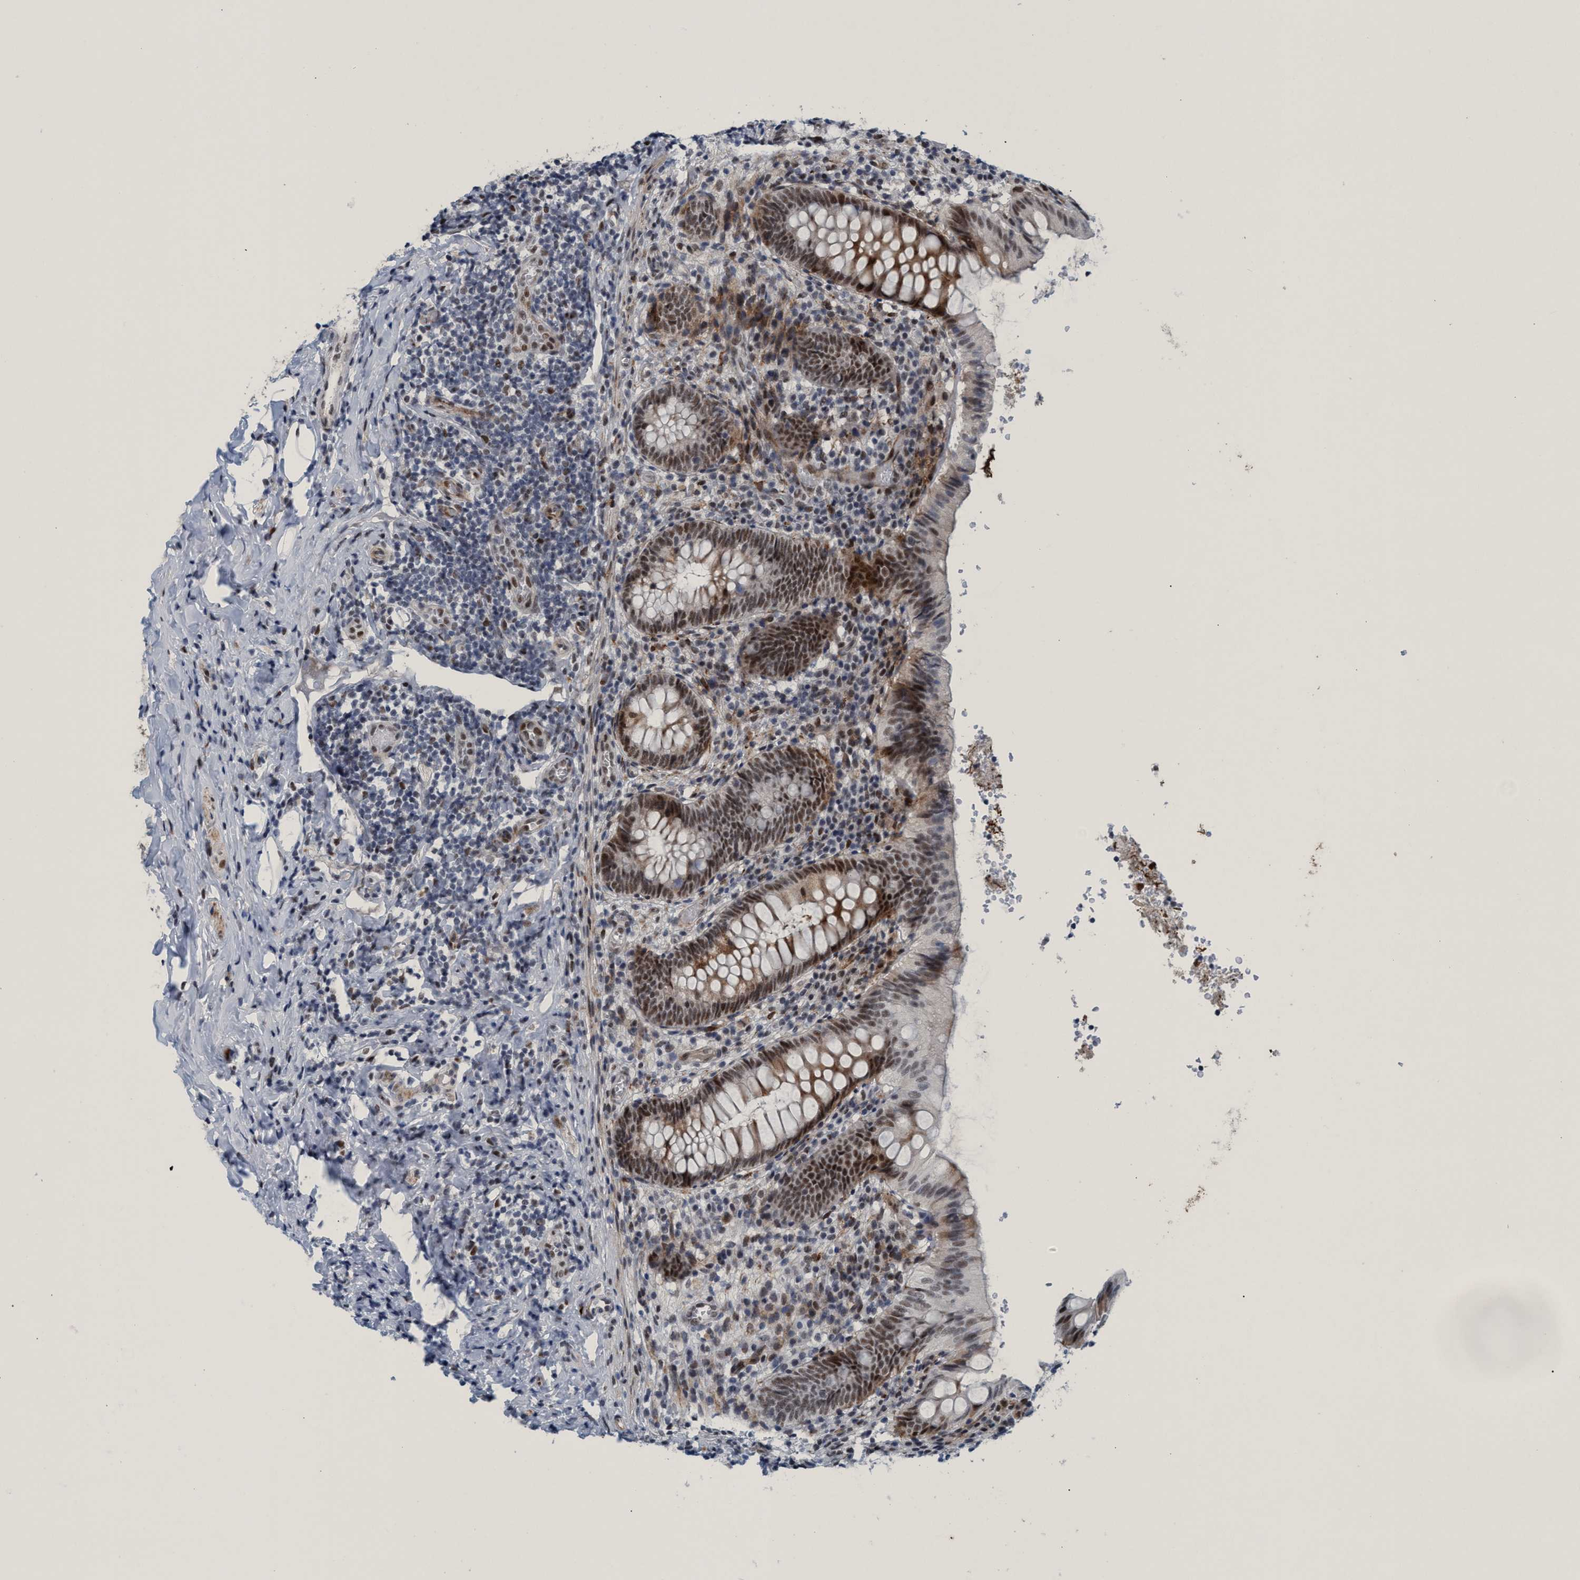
{"staining": {"intensity": "moderate", "quantity": ">75%", "location": "nuclear"}, "tissue": "appendix", "cell_type": "Glandular cells", "image_type": "normal", "snomed": [{"axis": "morphology", "description": "Normal tissue, NOS"}, {"axis": "topography", "description": "Appendix"}], "caption": "IHC (DAB (3,3'-diaminobenzidine)) staining of normal appendix exhibits moderate nuclear protein positivity in about >75% of glandular cells.", "gene": "CWC27", "patient": {"sex": "male", "age": 8}}